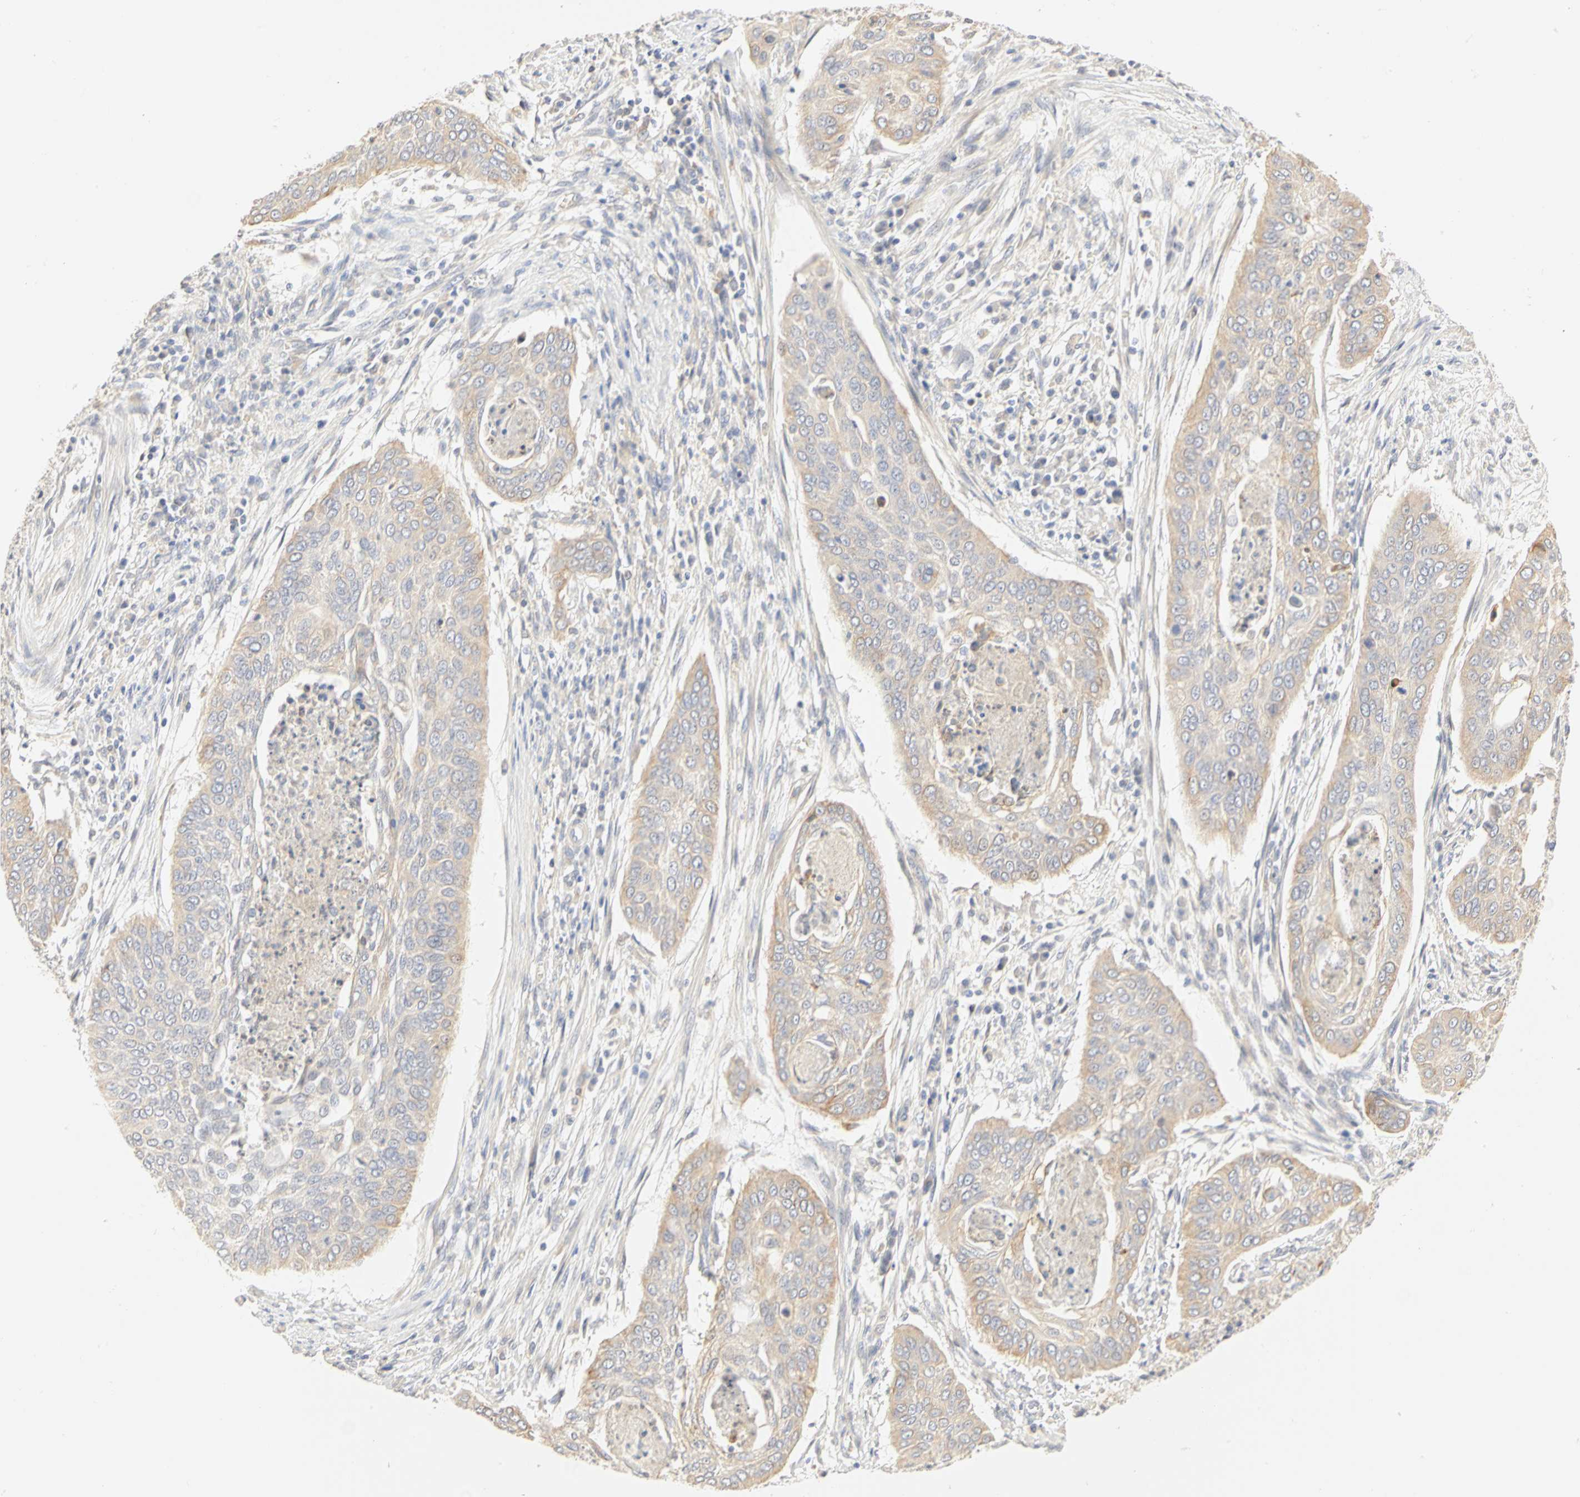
{"staining": {"intensity": "weak", "quantity": ">75%", "location": "cytoplasmic/membranous"}, "tissue": "cervical cancer", "cell_type": "Tumor cells", "image_type": "cancer", "snomed": [{"axis": "morphology", "description": "Squamous cell carcinoma, NOS"}, {"axis": "topography", "description": "Cervix"}], "caption": "Protein analysis of cervical cancer (squamous cell carcinoma) tissue displays weak cytoplasmic/membranous staining in about >75% of tumor cells. (Stains: DAB (3,3'-diaminobenzidine) in brown, nuclei in blue, Microscopy: brightfield microscopy at high magnification).", "gene": "GNRH2", "patient": {"sex": "female", "age": 39}}